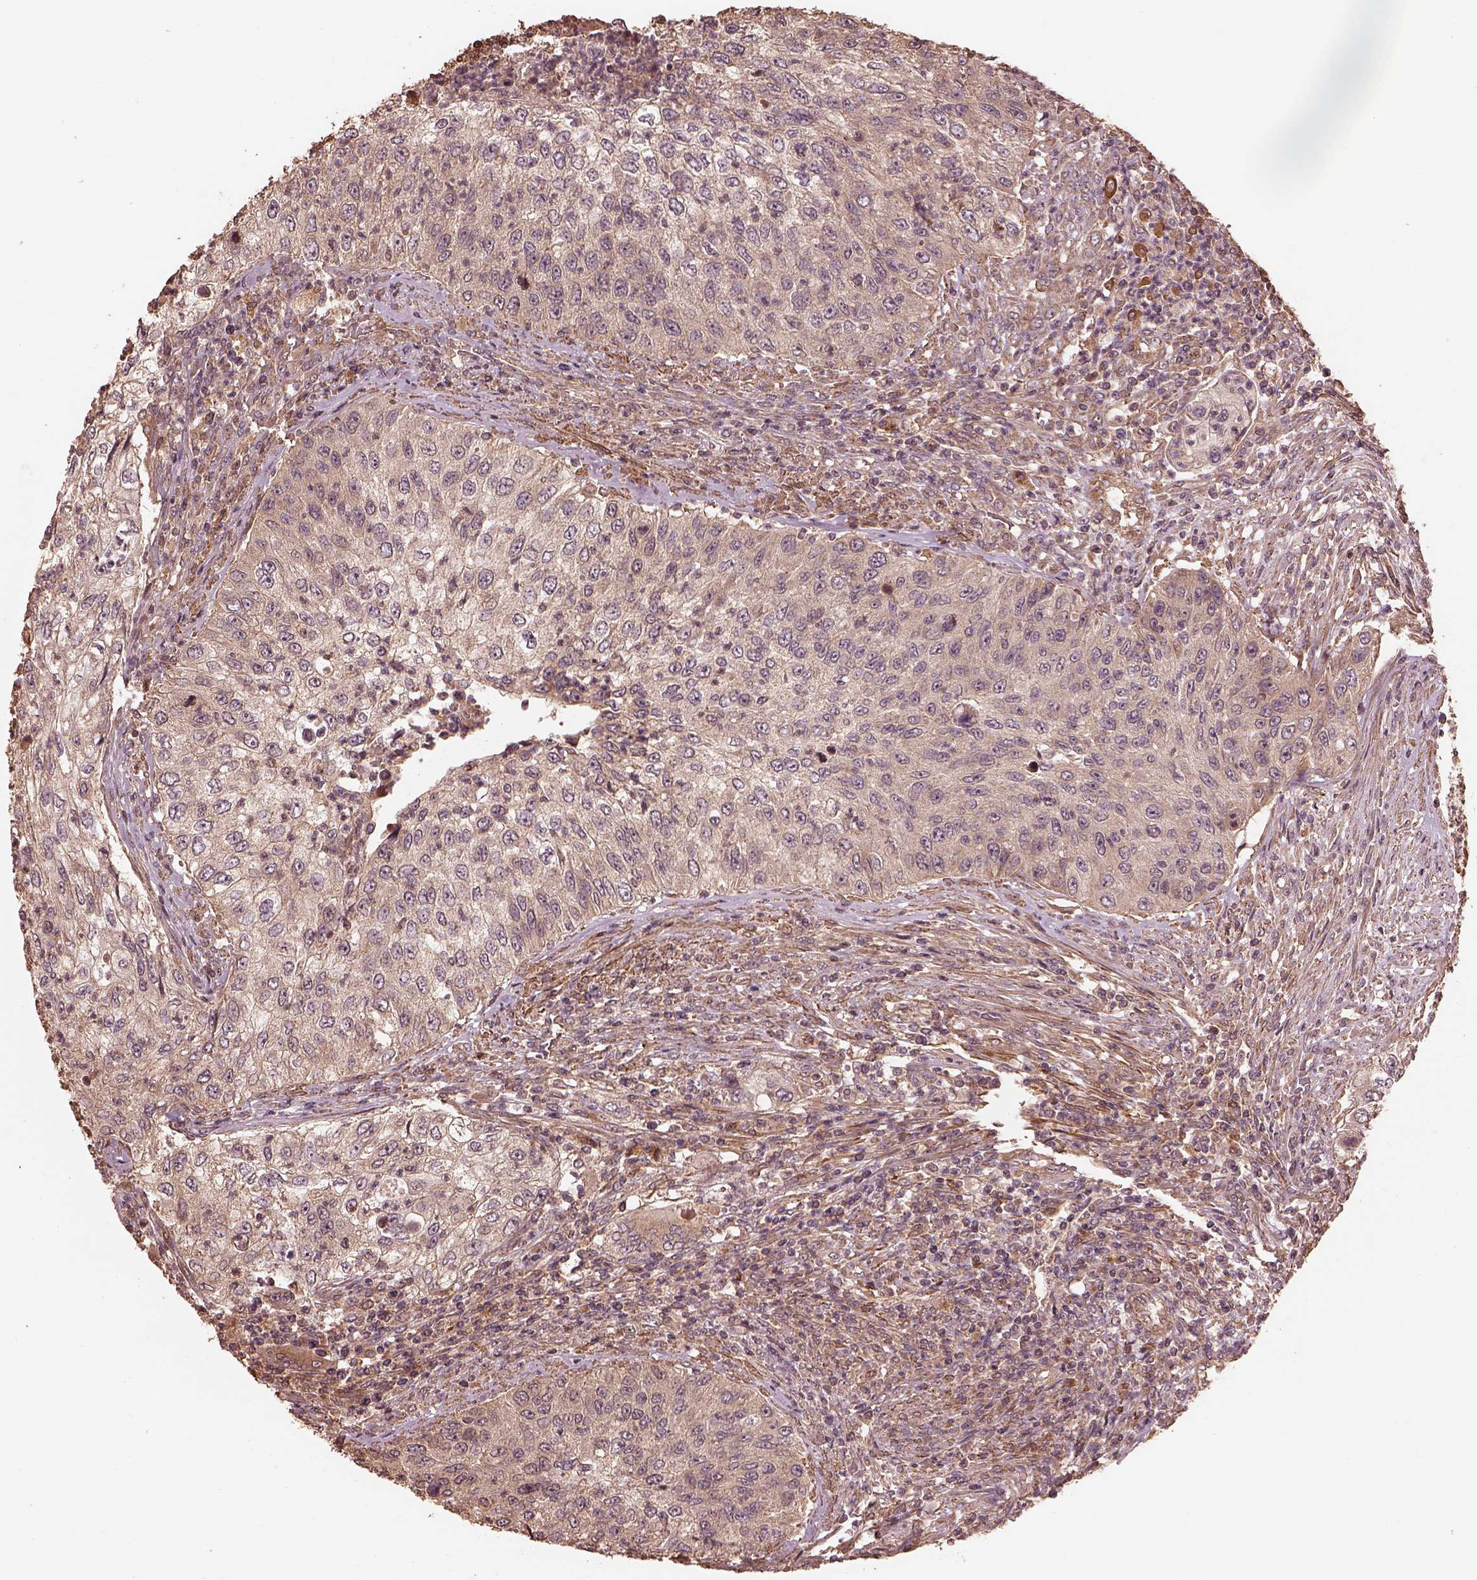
{"staining": {"intensity": "negative", "quantity": "none", "location": "none"}, "tissue": "urothelial cancer", "cell_type": "Tumor cells", "image_type": "cancer", "snomed": [{"axis": "morphology", "description": "Urothelial carcinoma, High grade"}, {"axis": "topography", "description": "Urinary bladder"}], "caption": "A photomicrograph of high-grade urothelial carcinoma stained for a protein displays no brown staining in tumor cells.", "gene": "METTL4", "patient": {"sex": "female", "age": 60}}